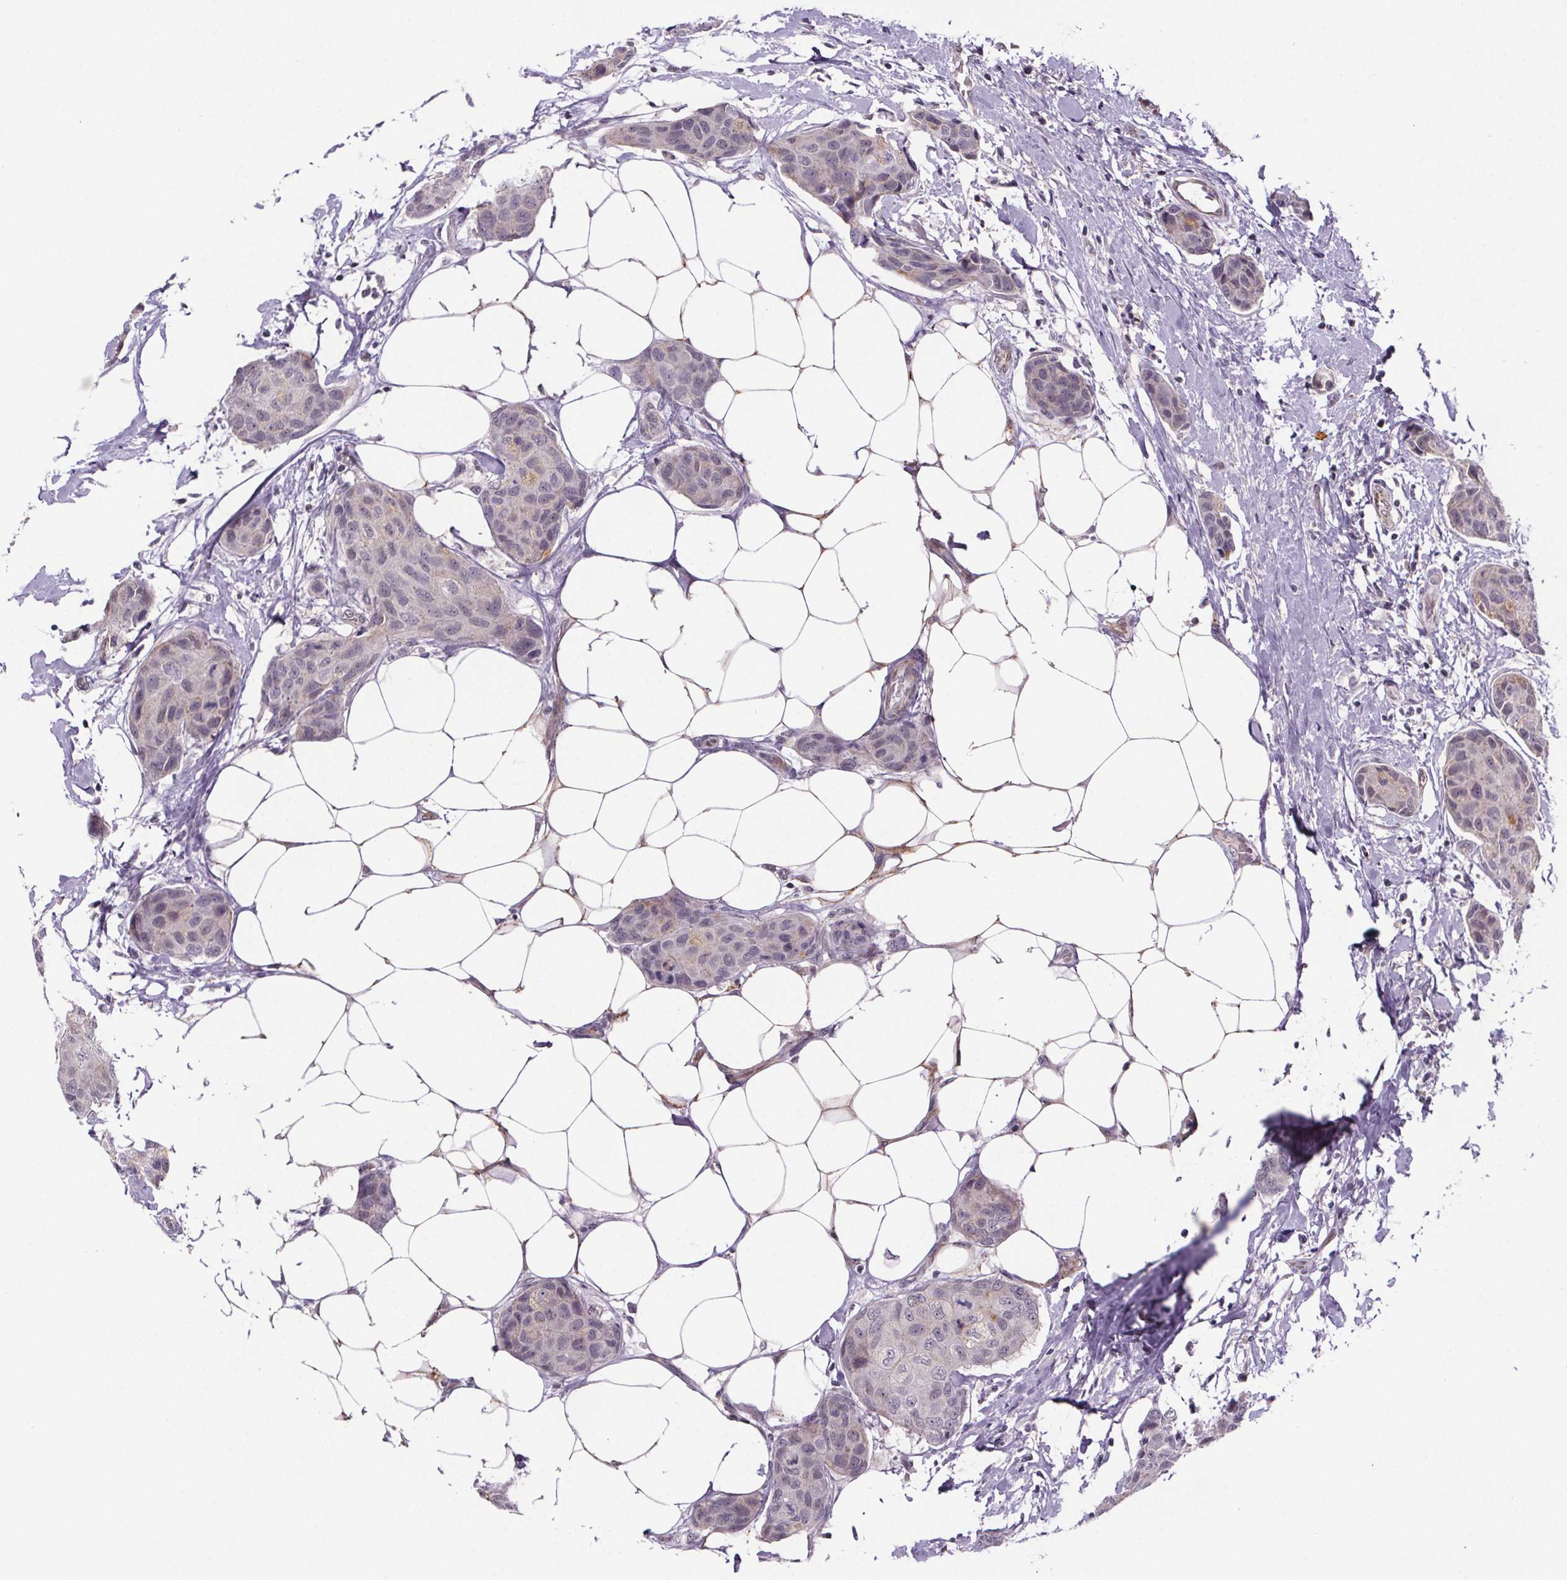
{"staining": {"intensity": "negative", "quantity": "none", "location": "none"}, "tissue": "breast cancer", "cell_type": "Tumor cells", "image_type": "cancer", "snomed": [{"axis": "morphology", "description": "Duct carcinoma"}, {"axis": "topography", "description": "Breast"}], "caption": "Immunohistochemical staining of human breast cancer reveals no significant expression in tumor cells.", "gene": "TTC12", "patient": {"sex": "female", "age": 80}}